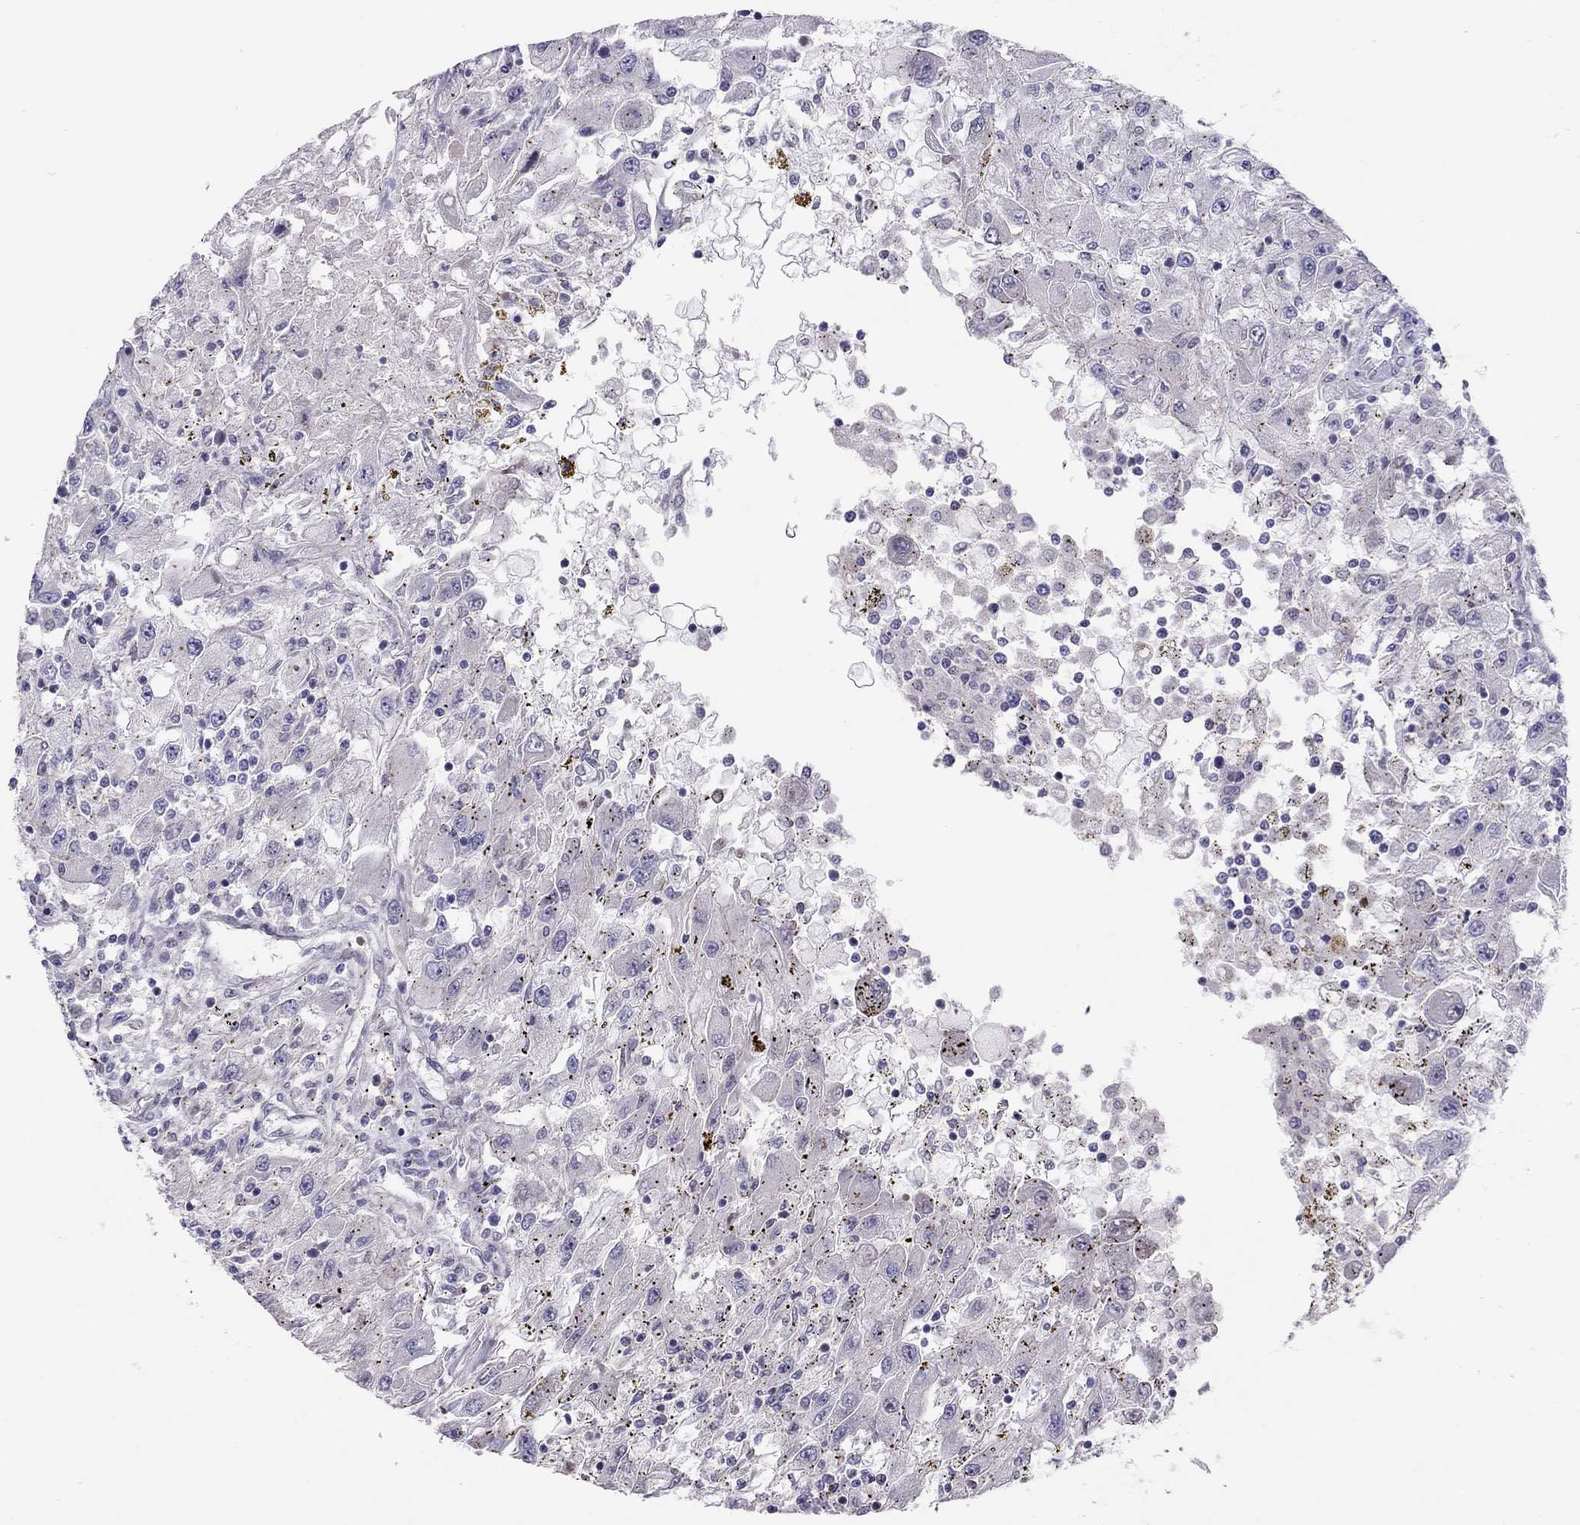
{"staining": {"intensity": "negative", "quantity": "none", "location": "none"}, "tissue": "renal cancer", "cell_type": "Tumor cells", "image_type": "cancer", "snomed": [{"axis": "morphology", "description": "Adenocarcinoma, NOS"}, {"axis": "topography", "description": "Kidney"}], "caption": "There is no significant expression in tumor cells of renal adenocarcinoma.", "gene": "FRMD1", "patient": {"sex": "female", "age": 67}}